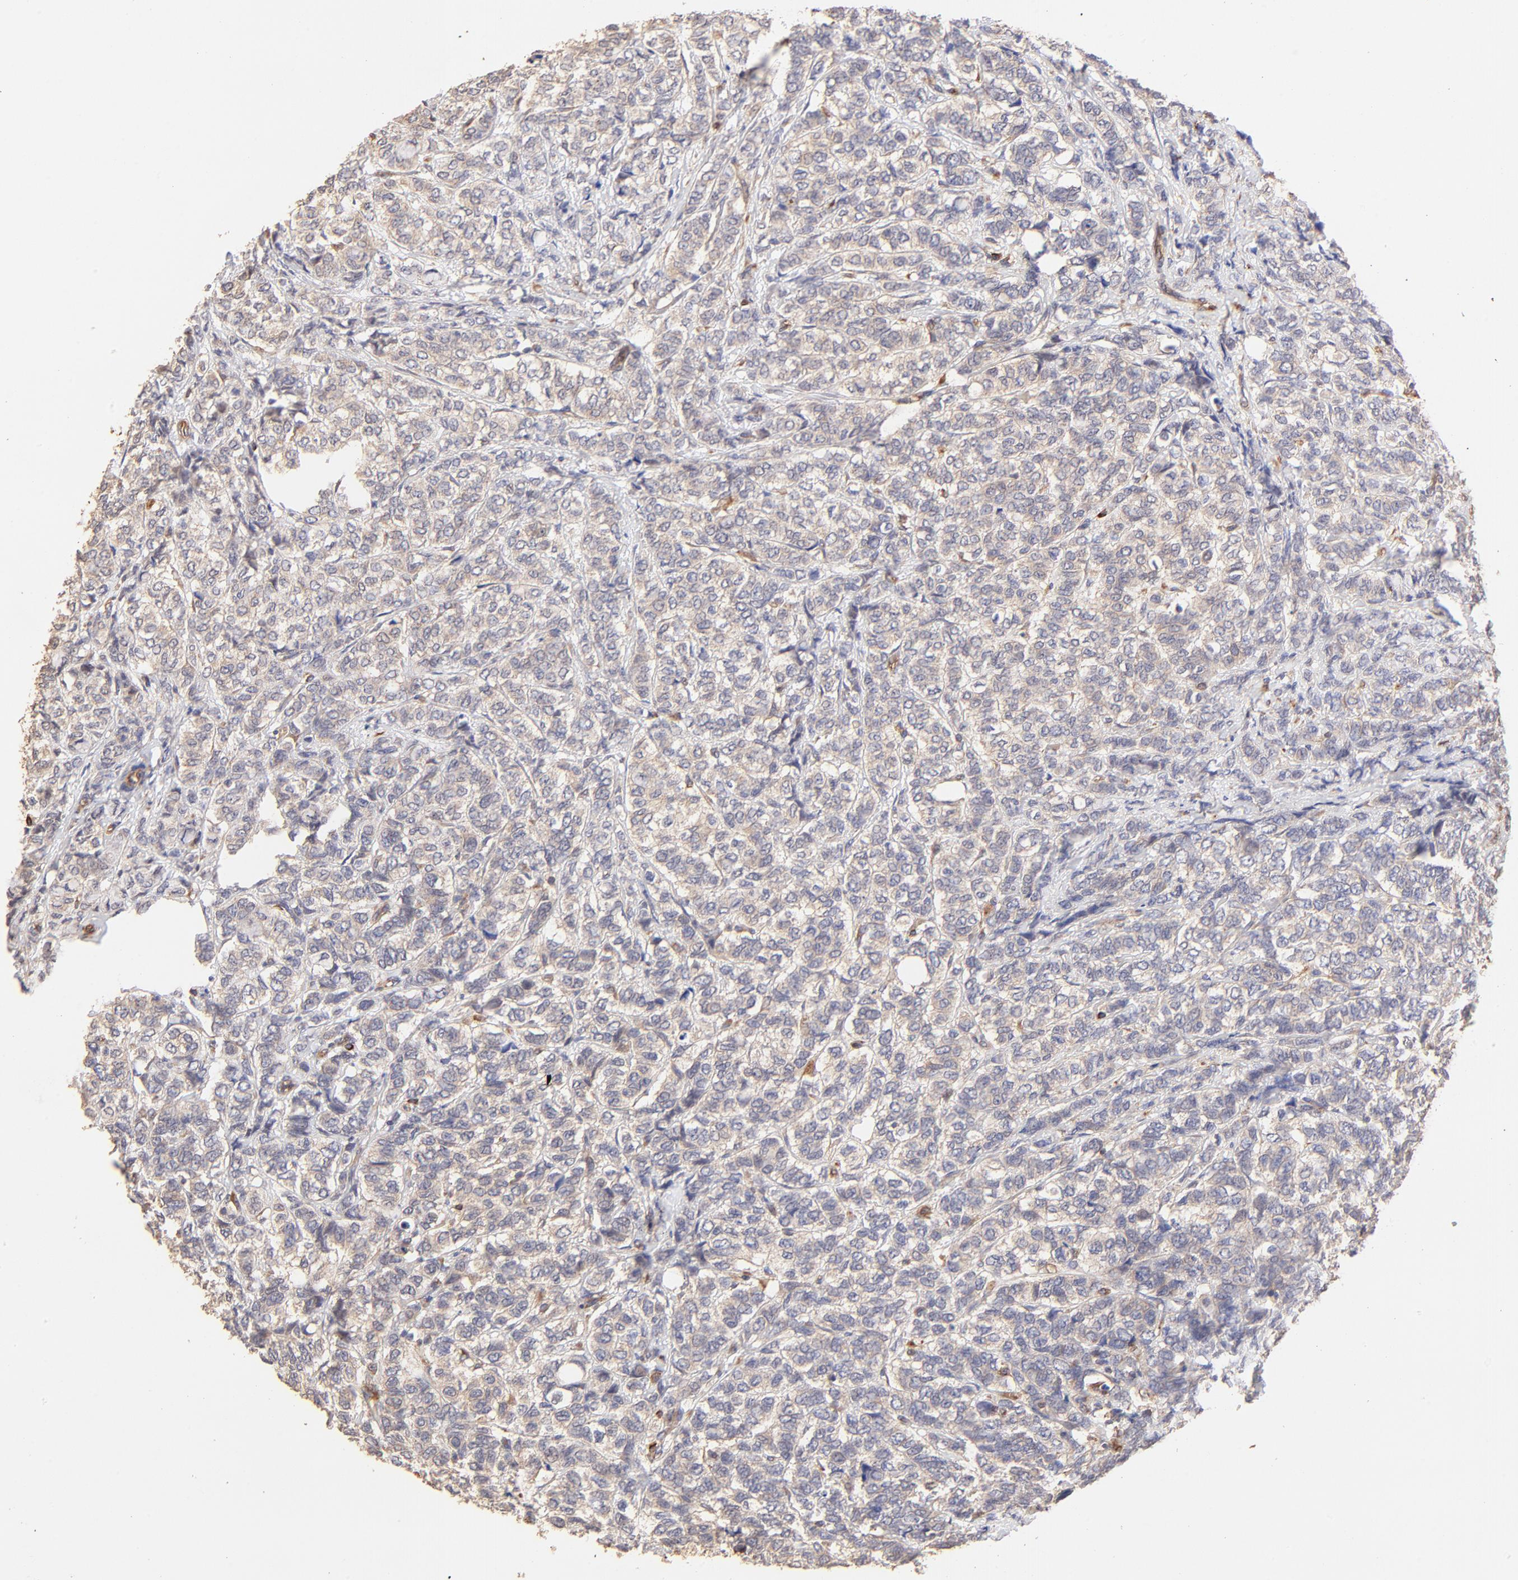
{"staining": {"intensity": "weak", "quantity": ">75%", "location": "cytoplasmic/membranous"}, "tissue": "breast cancer", "cell_type": "Tumor cells", "image_type": "cancer", "snomed": [{"axis": "morphology", "description": "Lobular carcinoma"}, {"axis": "topography", "description": "Breast"}], "caption": "This micrograph exhibits immunohistochemistry staining of breast cancer, with low weak cytoplasmic/membranous staining in about >75% of tumor cells.", "gene": "TNFAIP3", "patient": {"sex": "female", "age": 60}}